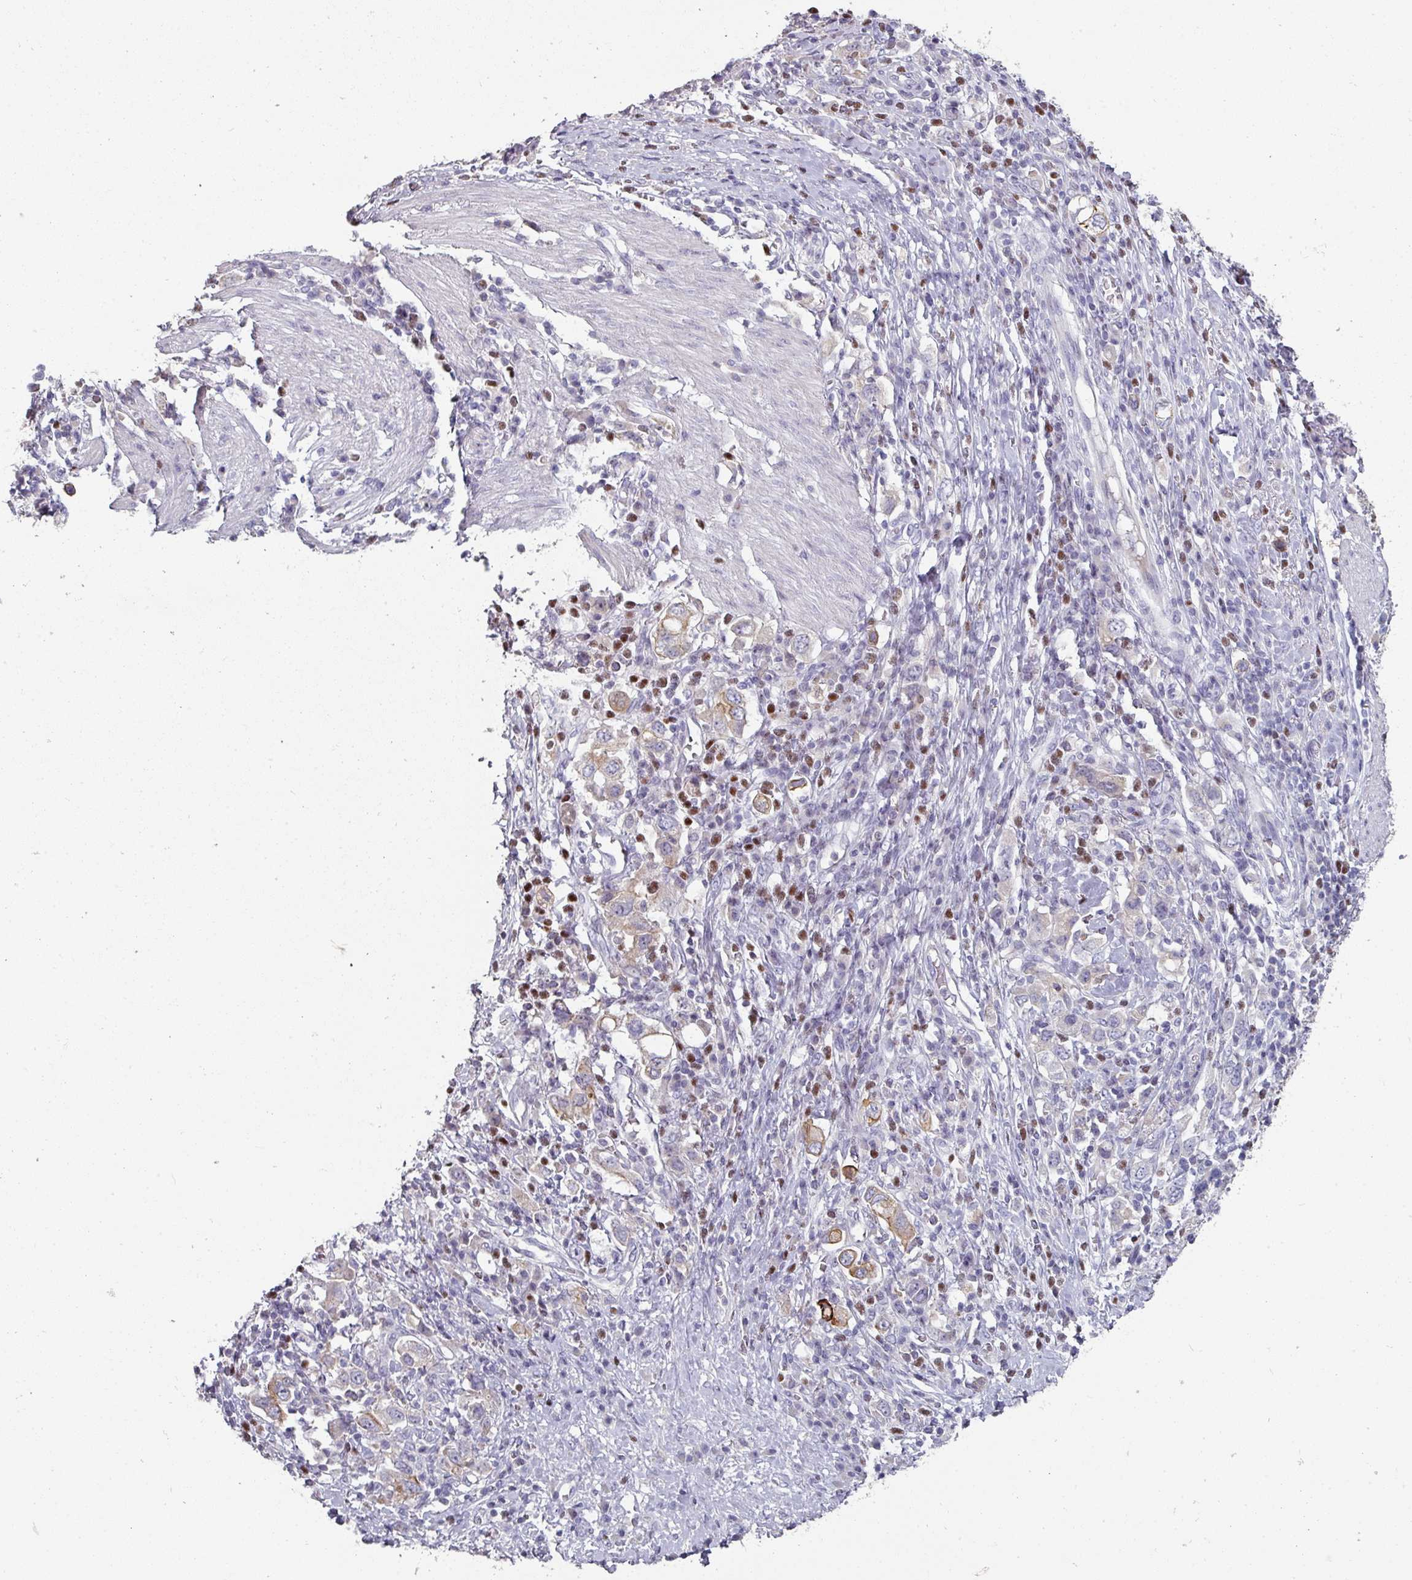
{"staining": {"intensity": "moderate", "quantity": "25%-75%", "location": "cytoplasmic/membranous"}, "tissue": "stomach cancer", "cell_type": "Tumor cells", "image_type": "cancer", "snomed": [{"axis": "morphology", "description": "Adenocarcinoma, NOS"}, {"axis": "topography", "description": "Stomach, upper"}, {"axis": "topography", "description": "Stomach"}], "caption": "Immunohistochemical staining of human stomach cancer reveals moderate cytoplasmic/membranous protein positivity in approximately 25%-75% of tumor cells. (IHC, brightfield microscopy, high magnification).", "gene": "GTF2H3", "patient": {"sex": "male", "age": 62}}